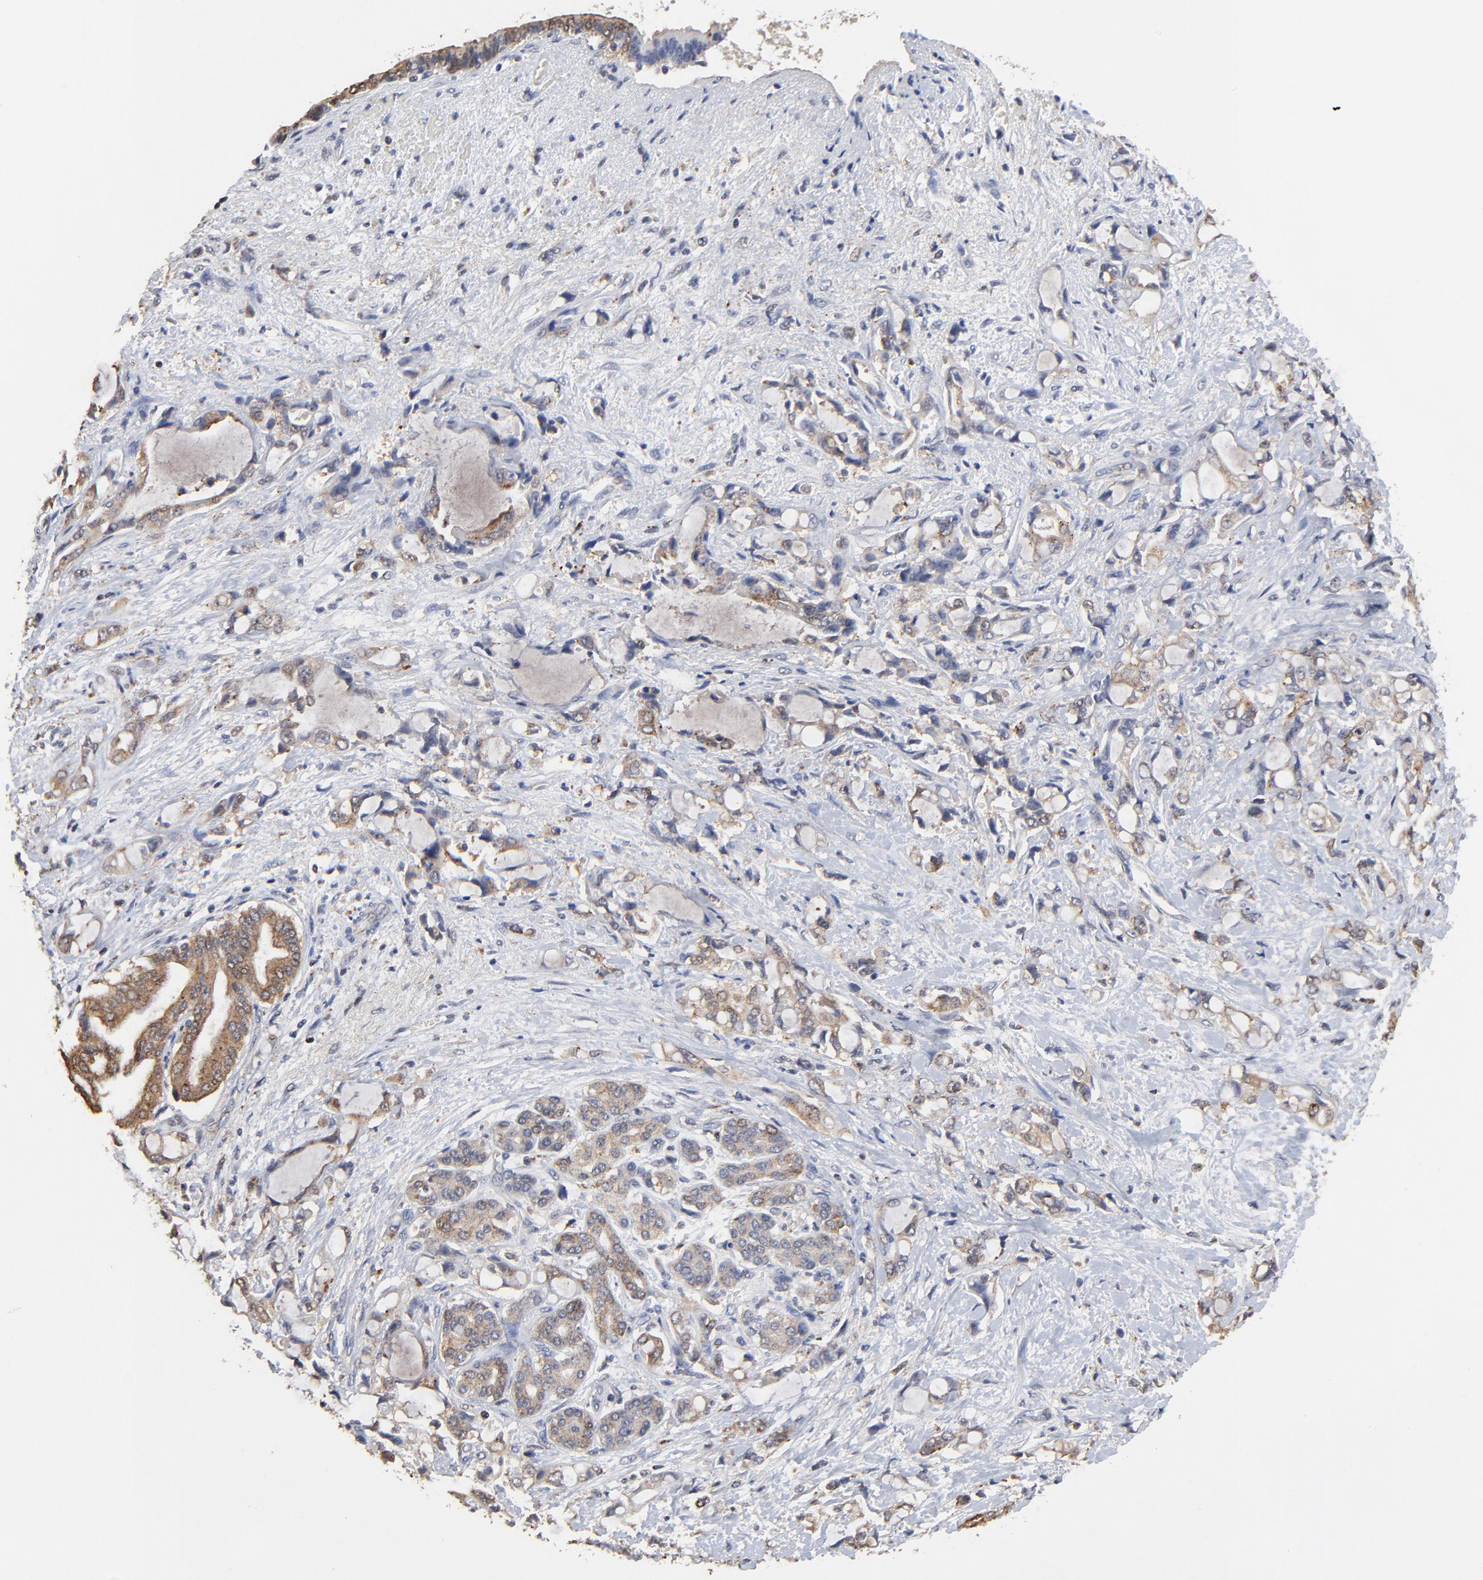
{"staining": {"intensity": "weak", "quantity": ">75%", "location": "cytoplasmic/membranous"}, "tissue": "pancreatic cancer", "cell_type": "Tumor cells", "image_type": "cancer", "snomed": [{"axis": "morphology", "description": "Adenocarcinoma, NOS"}, {"axis": "topography", "description": "Pancreas"}], "caption": "This photomicrograph reveals immunohistochemistry (IHC) staining of adenocarcinoma (pancreatic), with low weak cytoplasmic/membranous positivity in approximately >75% of tumor cells.", "gene": "LGALS3", "patient": {"sex": "female", "age": 70}}